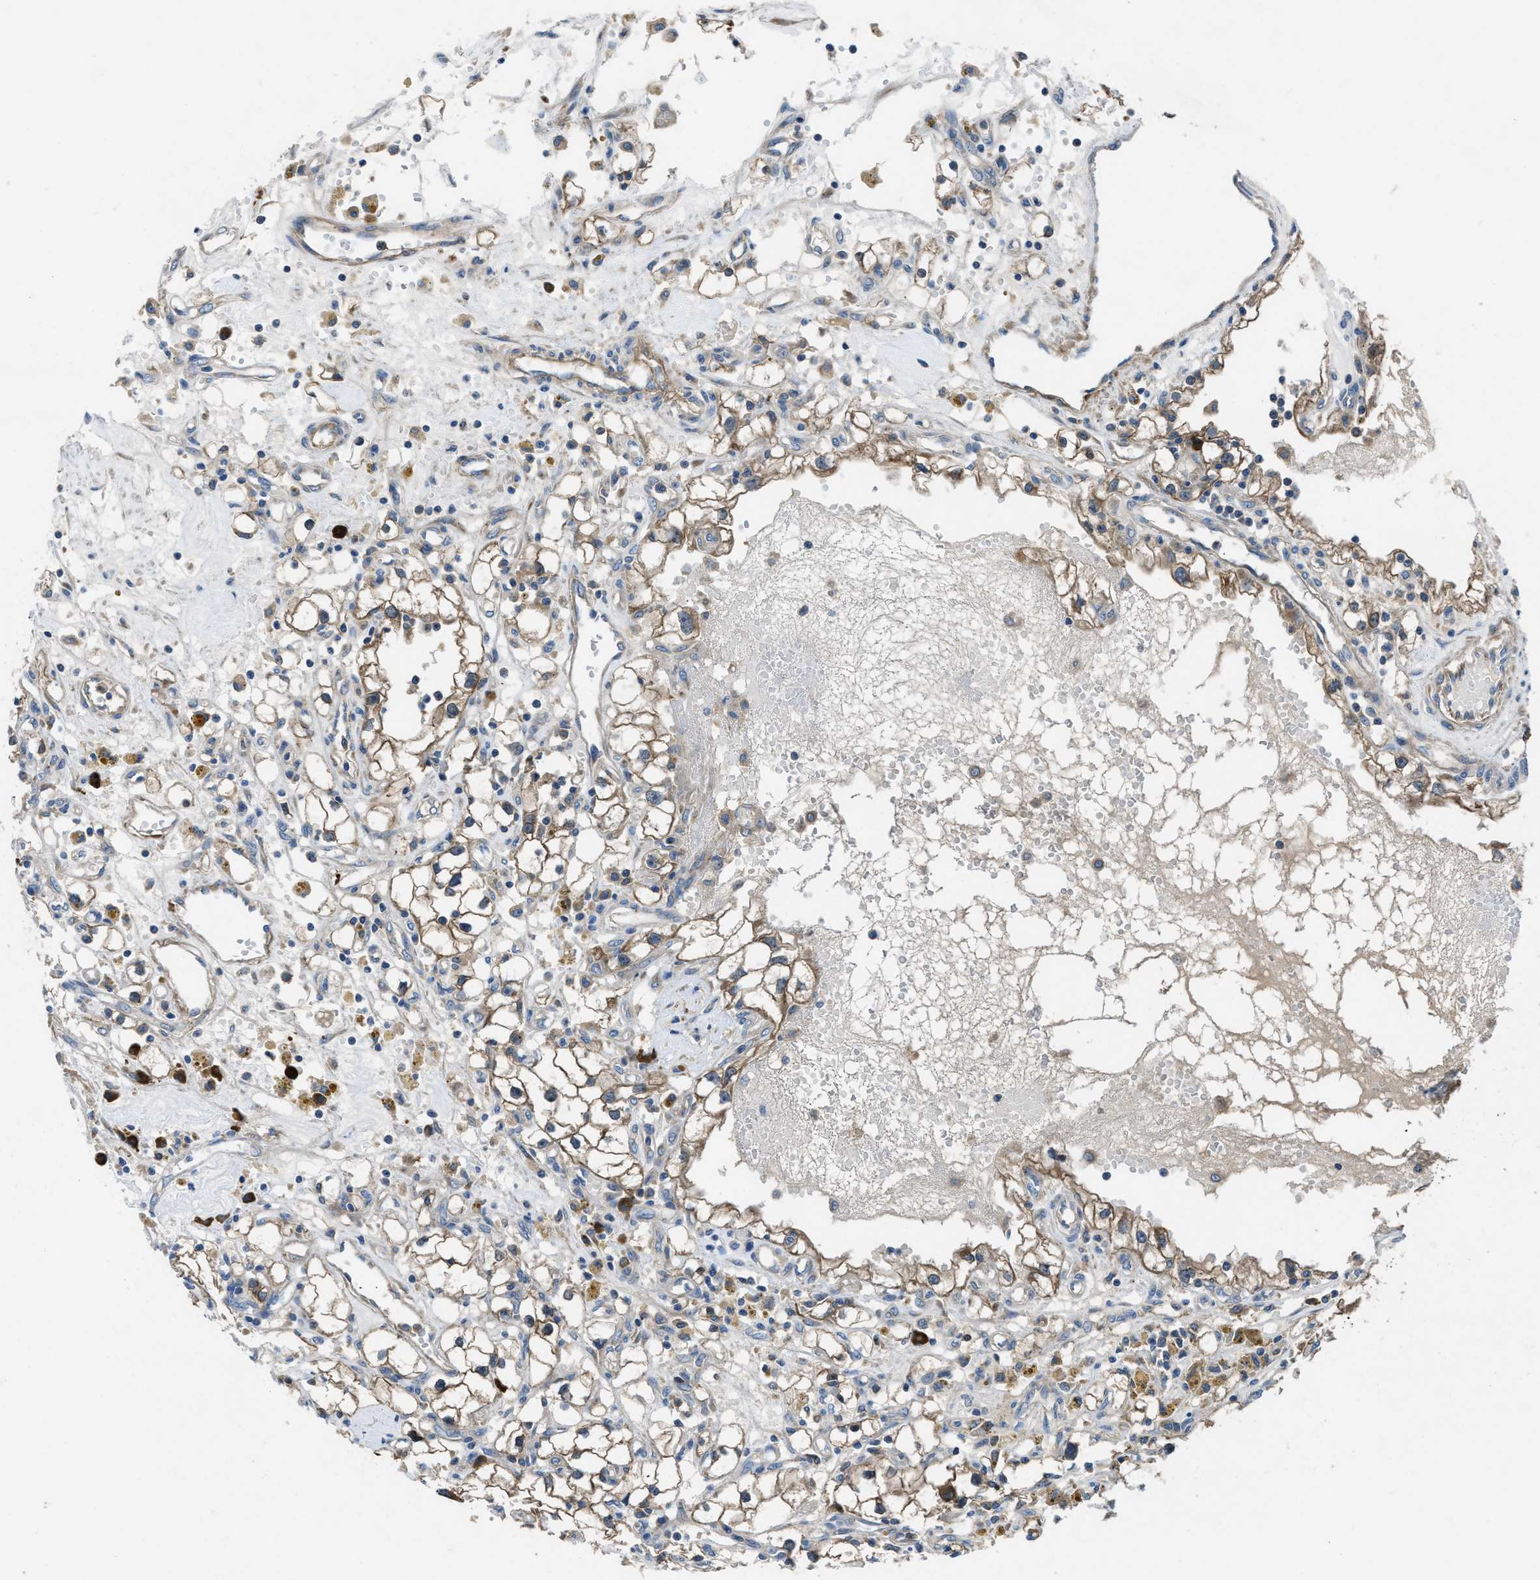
{"staining": {"intensity": "moderate", "quantity": ">75%", "location": "cytoplasmic/membranous"}, "tissue": "renal cancer", "cell_type": "Tumor cells", "image_type": "cancer", "snomed": [{"axis": "morphology", "description": "Adenocarcinoma, NOS"}, {"axis": "topography", "description": "Kidney"}], "caption": "Tumor cells reveal moderate cytoplasmic/membranous expression in approximately >75% of cells in renal cancer (adenocarcinoma).", "gene": "MAP3K20", "patient": {"sex": "male", "age": 56}}